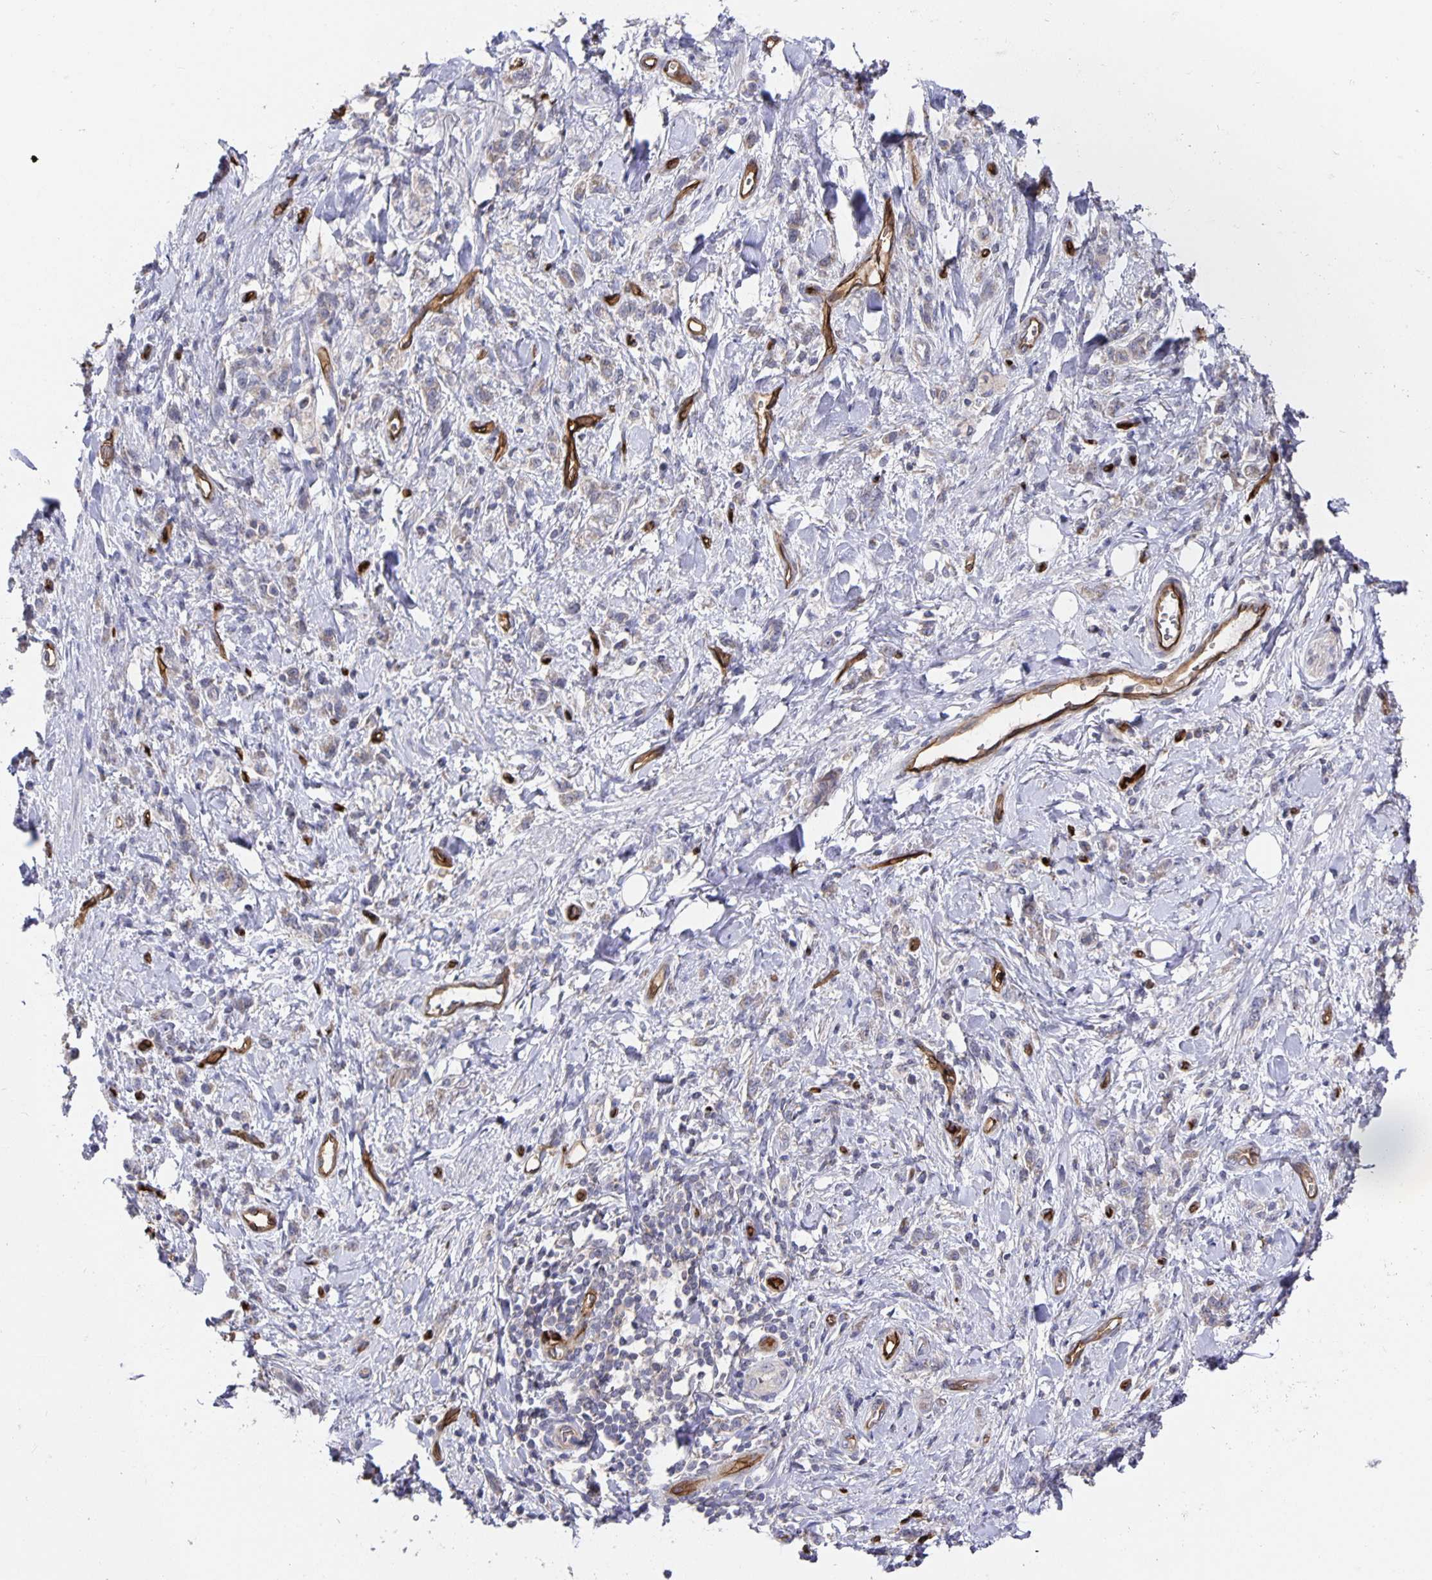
{"staining": {"intensity": "negative", "quantity": "none", "location": "none"}, "tissue": "stomach cancer", "cell_type": "Tumor cells", "image_type": "cancer", "snomed": [{"axis": "morphology", "description": "Adenocarcinoma, NOS"}, {"axis": "topography", "description": "Stomach"}], "caption": "Immunohistochemical staining of human stomach adenocarcinoma reveals no significant positivity in tumor cells. Nuclei are stained in blue.", "gene": "PODXL", "patient": {"sex": "male", "age": 77}}